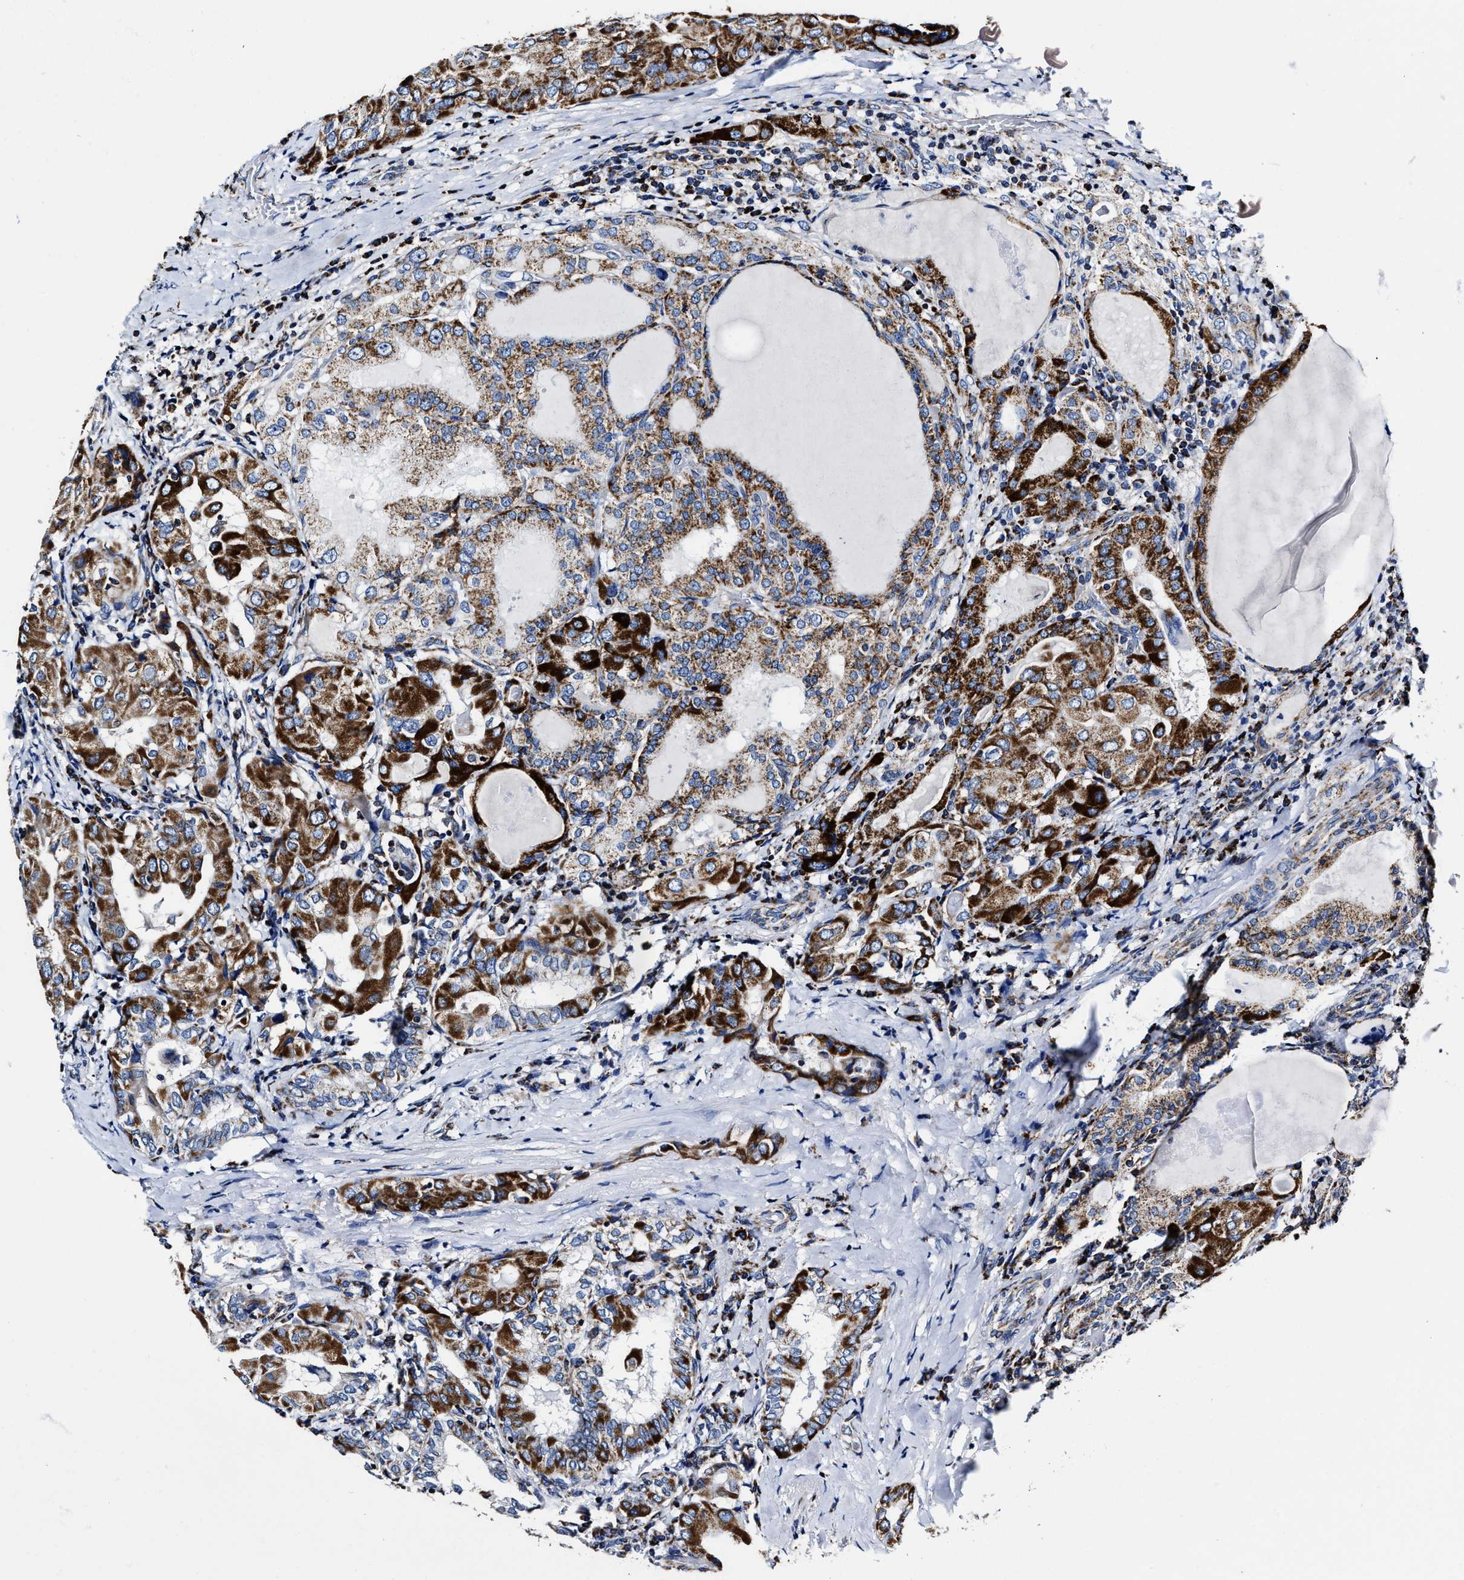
{"staining": {"intensity": "strong", "quantity": ">75%", "location": "cytoplasmic/membranous"}, "tissue": "thyroid cancer", "cell_type": "Tumor cells", "image_type": "cancer", "snomed": [{"axis": "morphology", "description": "Papillary adenocarcinoma, NOS"}, {"axis": "topography", "description": "Thyroid gland"}], "caption": "This is an image of IHC staining of thyroid cancer, which shows strong staining in the cytoplasmic/membranous of tumor cells.", "gene": "HINT2", "patient": {"sex": "female", "age": 42}}